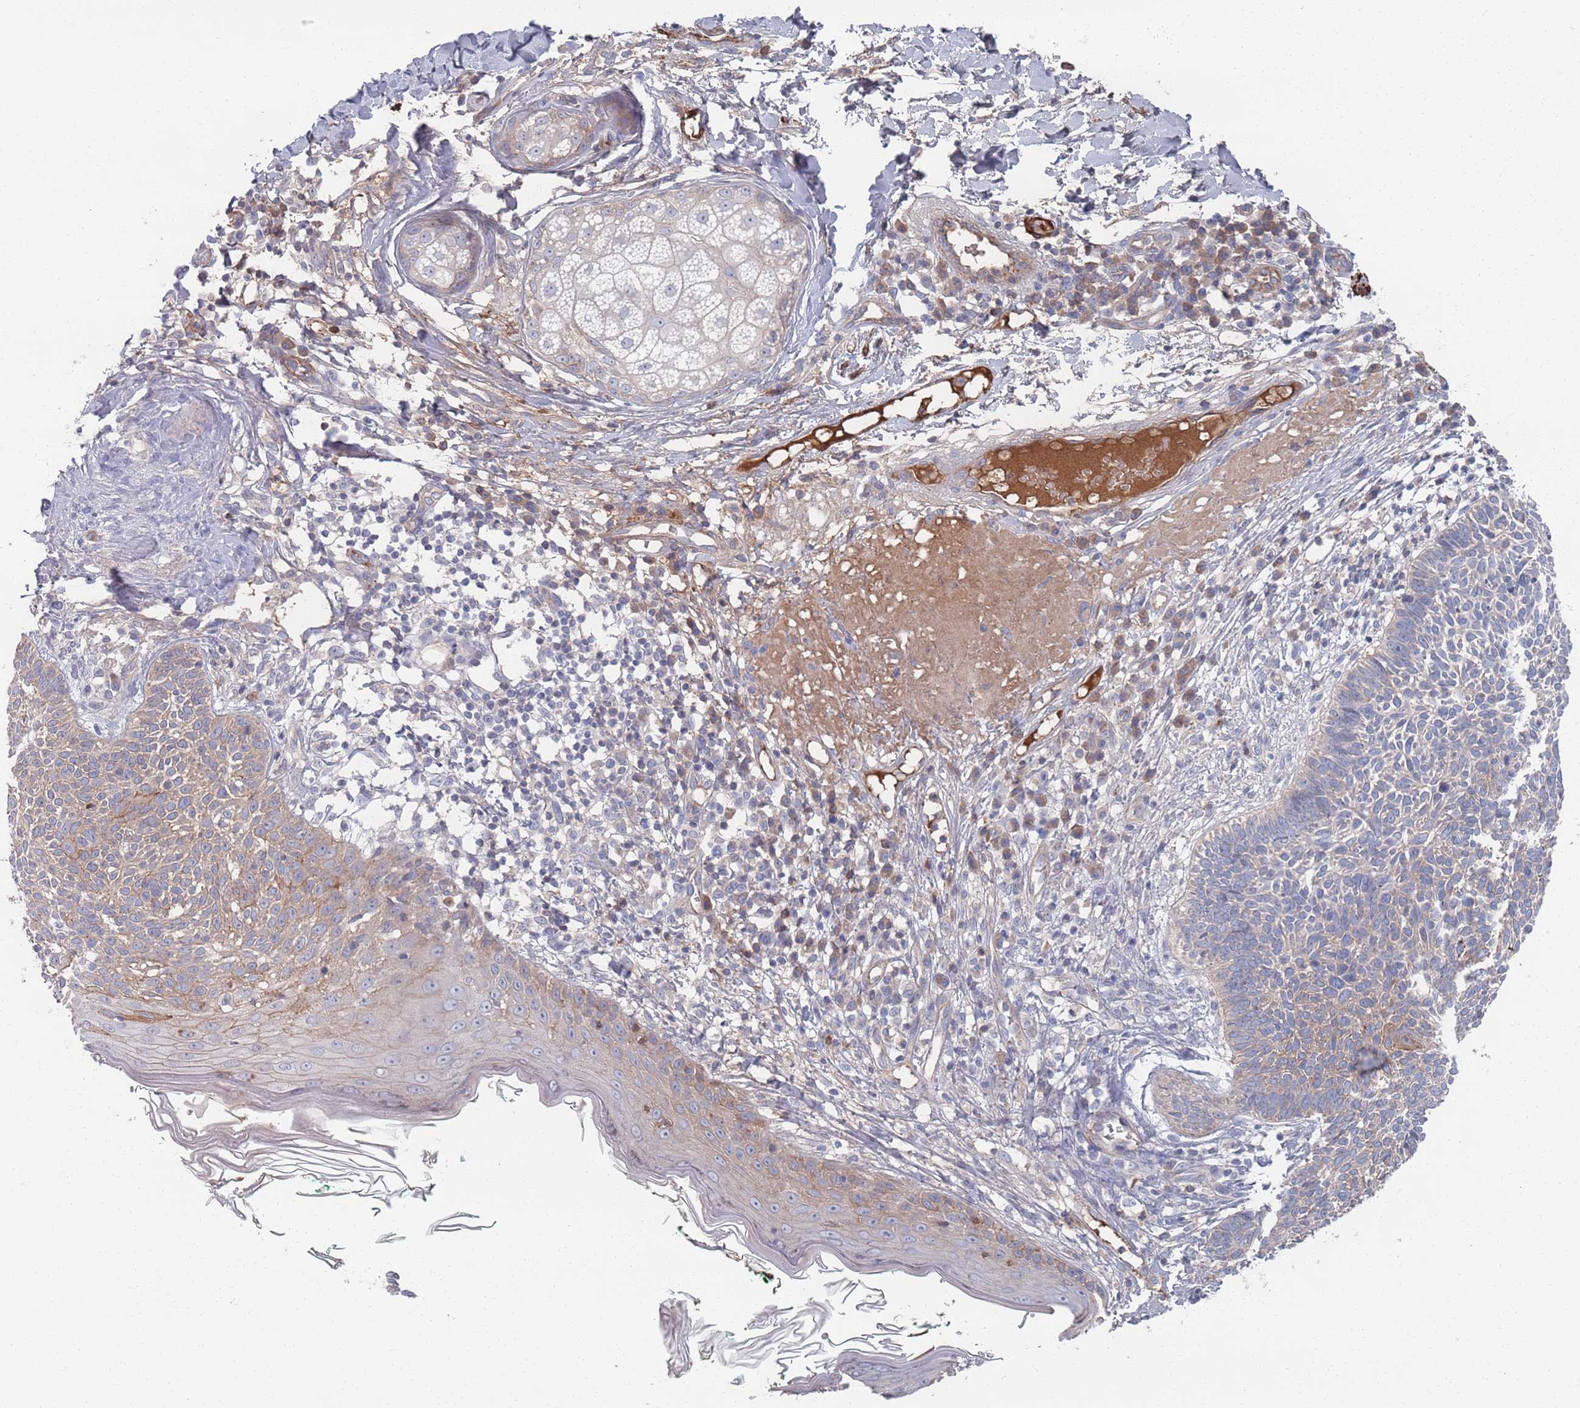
{"staining": {"intensity": "negative", "quantity": "none", "location": "none"}, "tissue": "skin cancer", "cell_type": "Tumor cells", "image_type": "cancer", "snomed": [{"axis": "morphology", "description": "Basal cell carcinoma"}, {"axis": "topography", "description": "Skin"}], "caption": "Immunohistochemistry (IHC) of basal cell carcinoma (skin) displays no staining in tumor cells.", "gene": "PLEKHA4", "patient": {"sex": "male", "age": 72}}